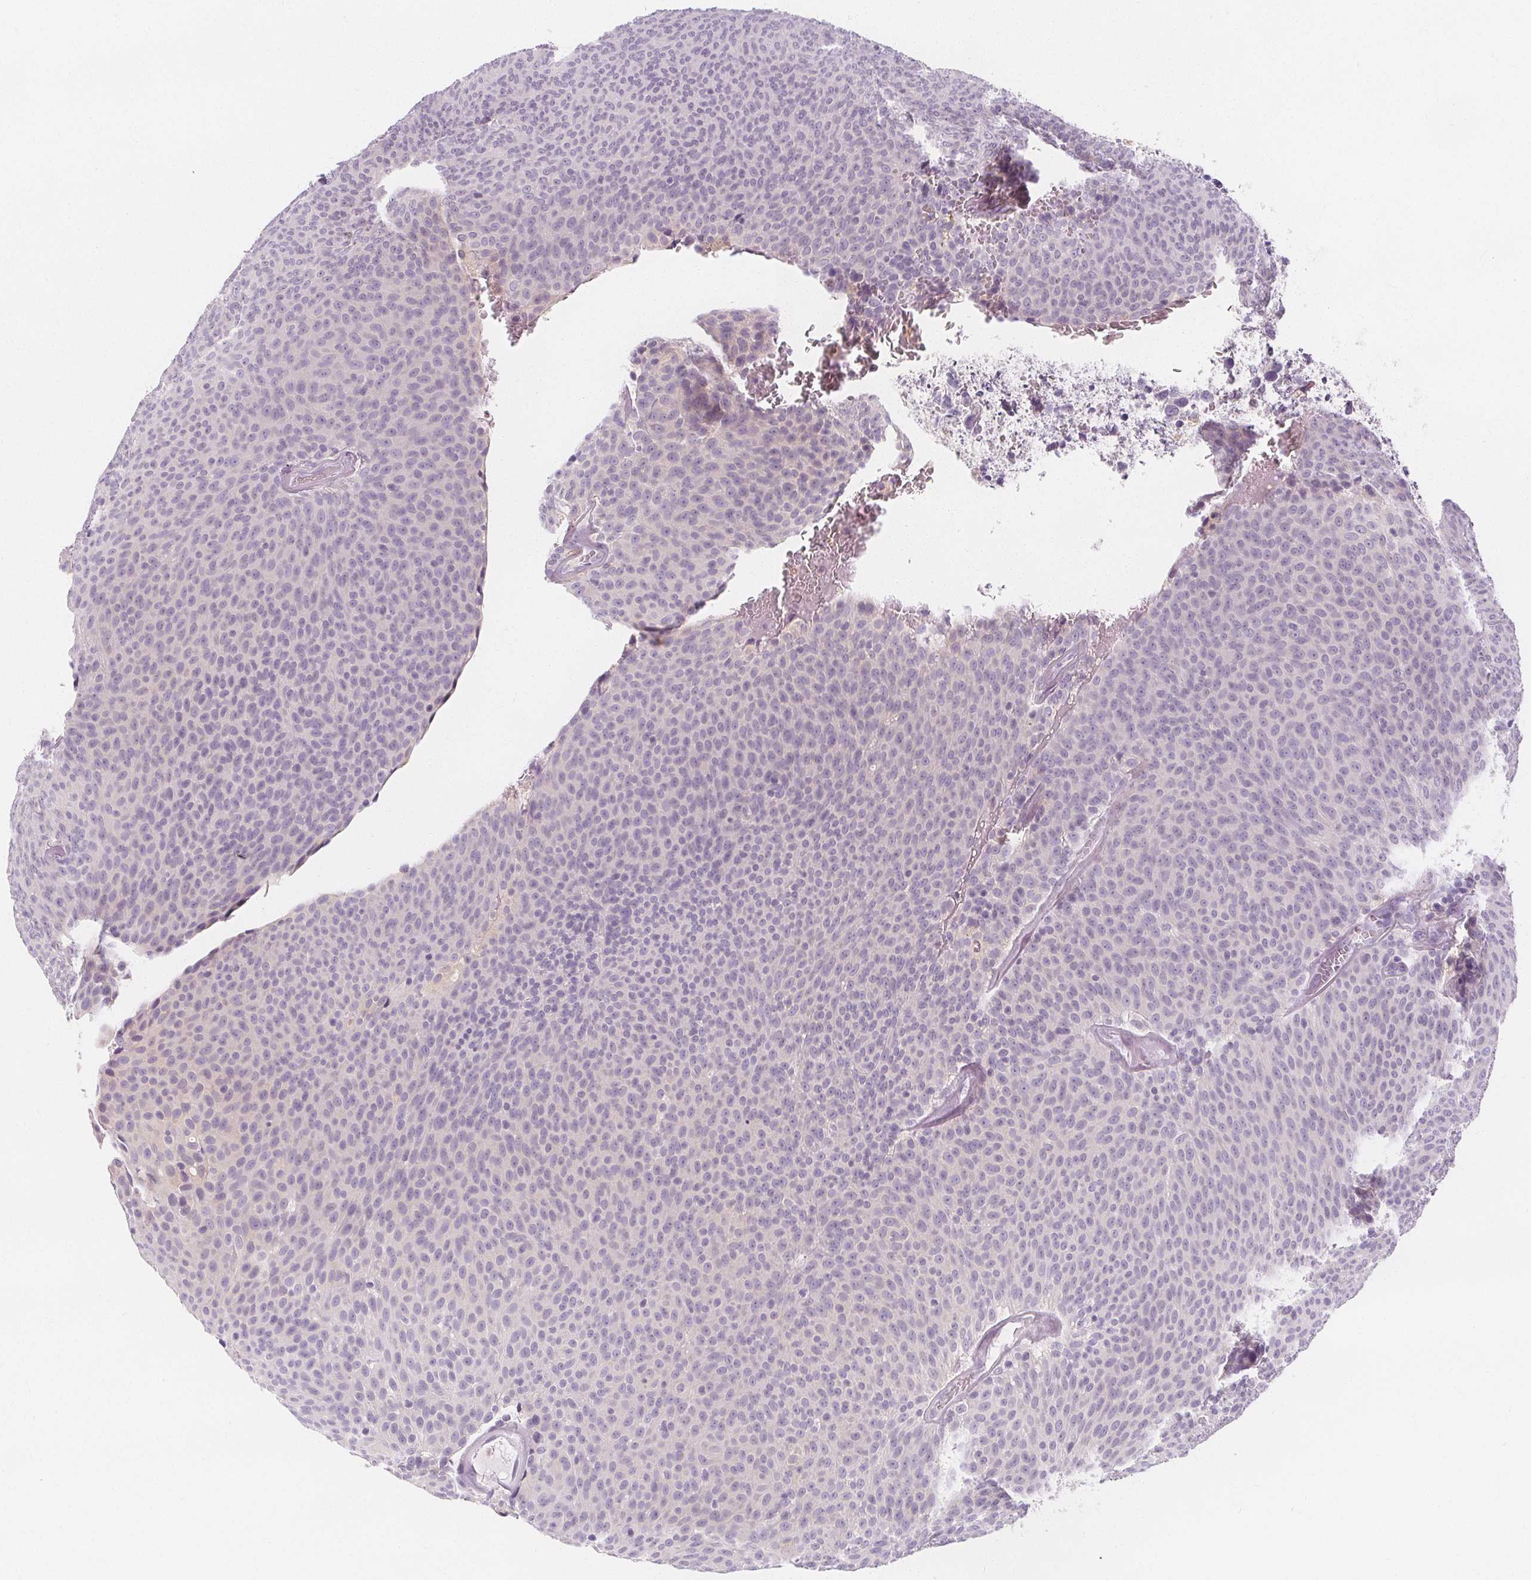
{"staining": {"intensity": "negative", "quantity": "none", "location": "none"}, "tissue": "urothelial cancer", "cell_type": "Tumor cells", "image_type": "cancer", "snomed": [{"axis": "morphology", "description": "Urothelial carcinoma, Low grade"}, {"axis": "topography", "description": "Urinary bladder"}], "caption": "Urothelial cancer stained for a protein using IHC shows no positivity tumor cells.", "gene": "UGP2", "patient": {"sex": "male", "age": 77}}